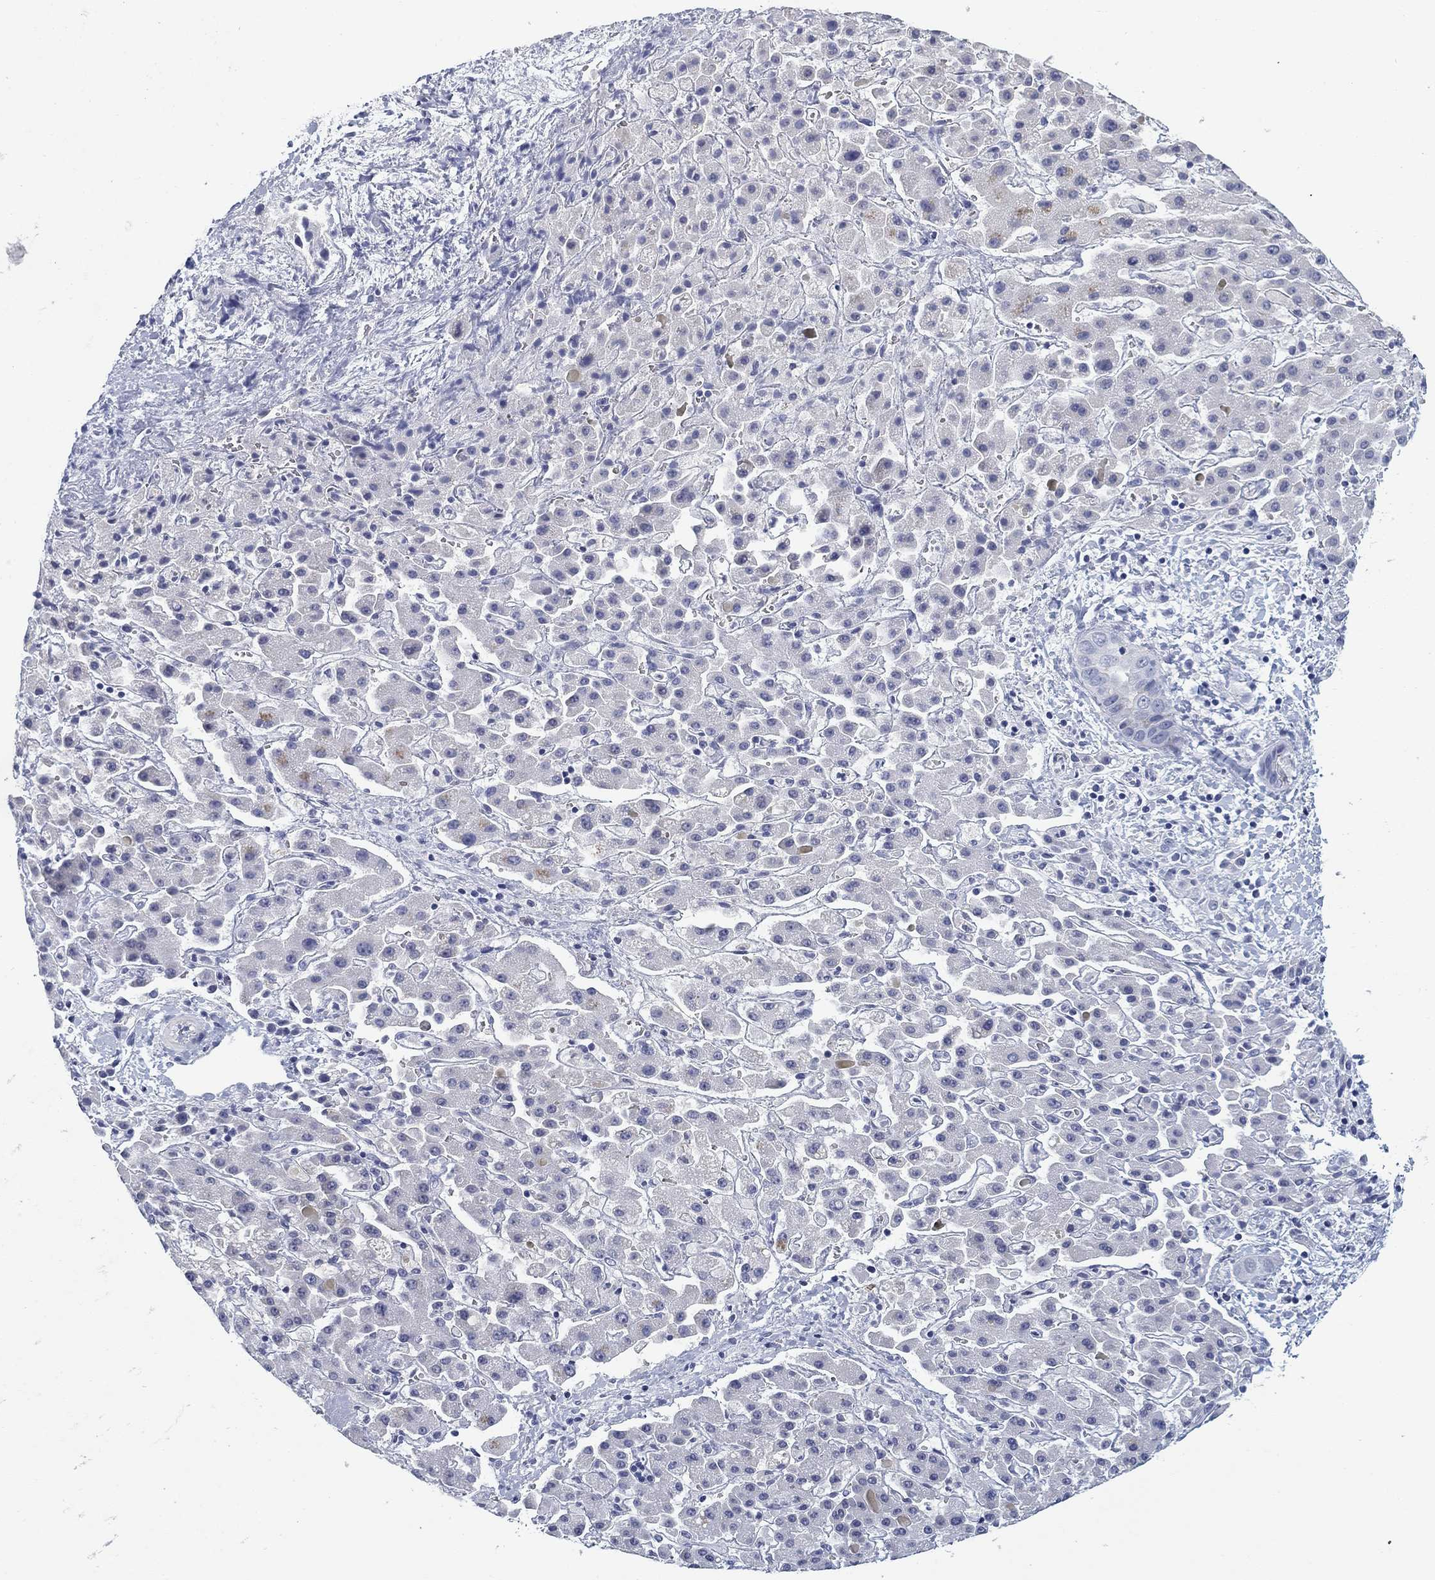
{"staining": {"intensity": "negative", "quantity": "none", "location": "none"}, "tissue": "liver cancer", "cell_type": "Tumor cells", "image_type": "cancer", "snomed": [{"axis": "morphology", "description": "Cholangiocarcinoma"}, {"axis": "topography", "description": "Liver"}], "caption": "This is a histopathology image of immunohistochemistry staining of liver cholangiocarcinoma, which shows no expression in tumor cells.", "gene": "CD79B", "patient": {"sex": "female", "age": 52}}